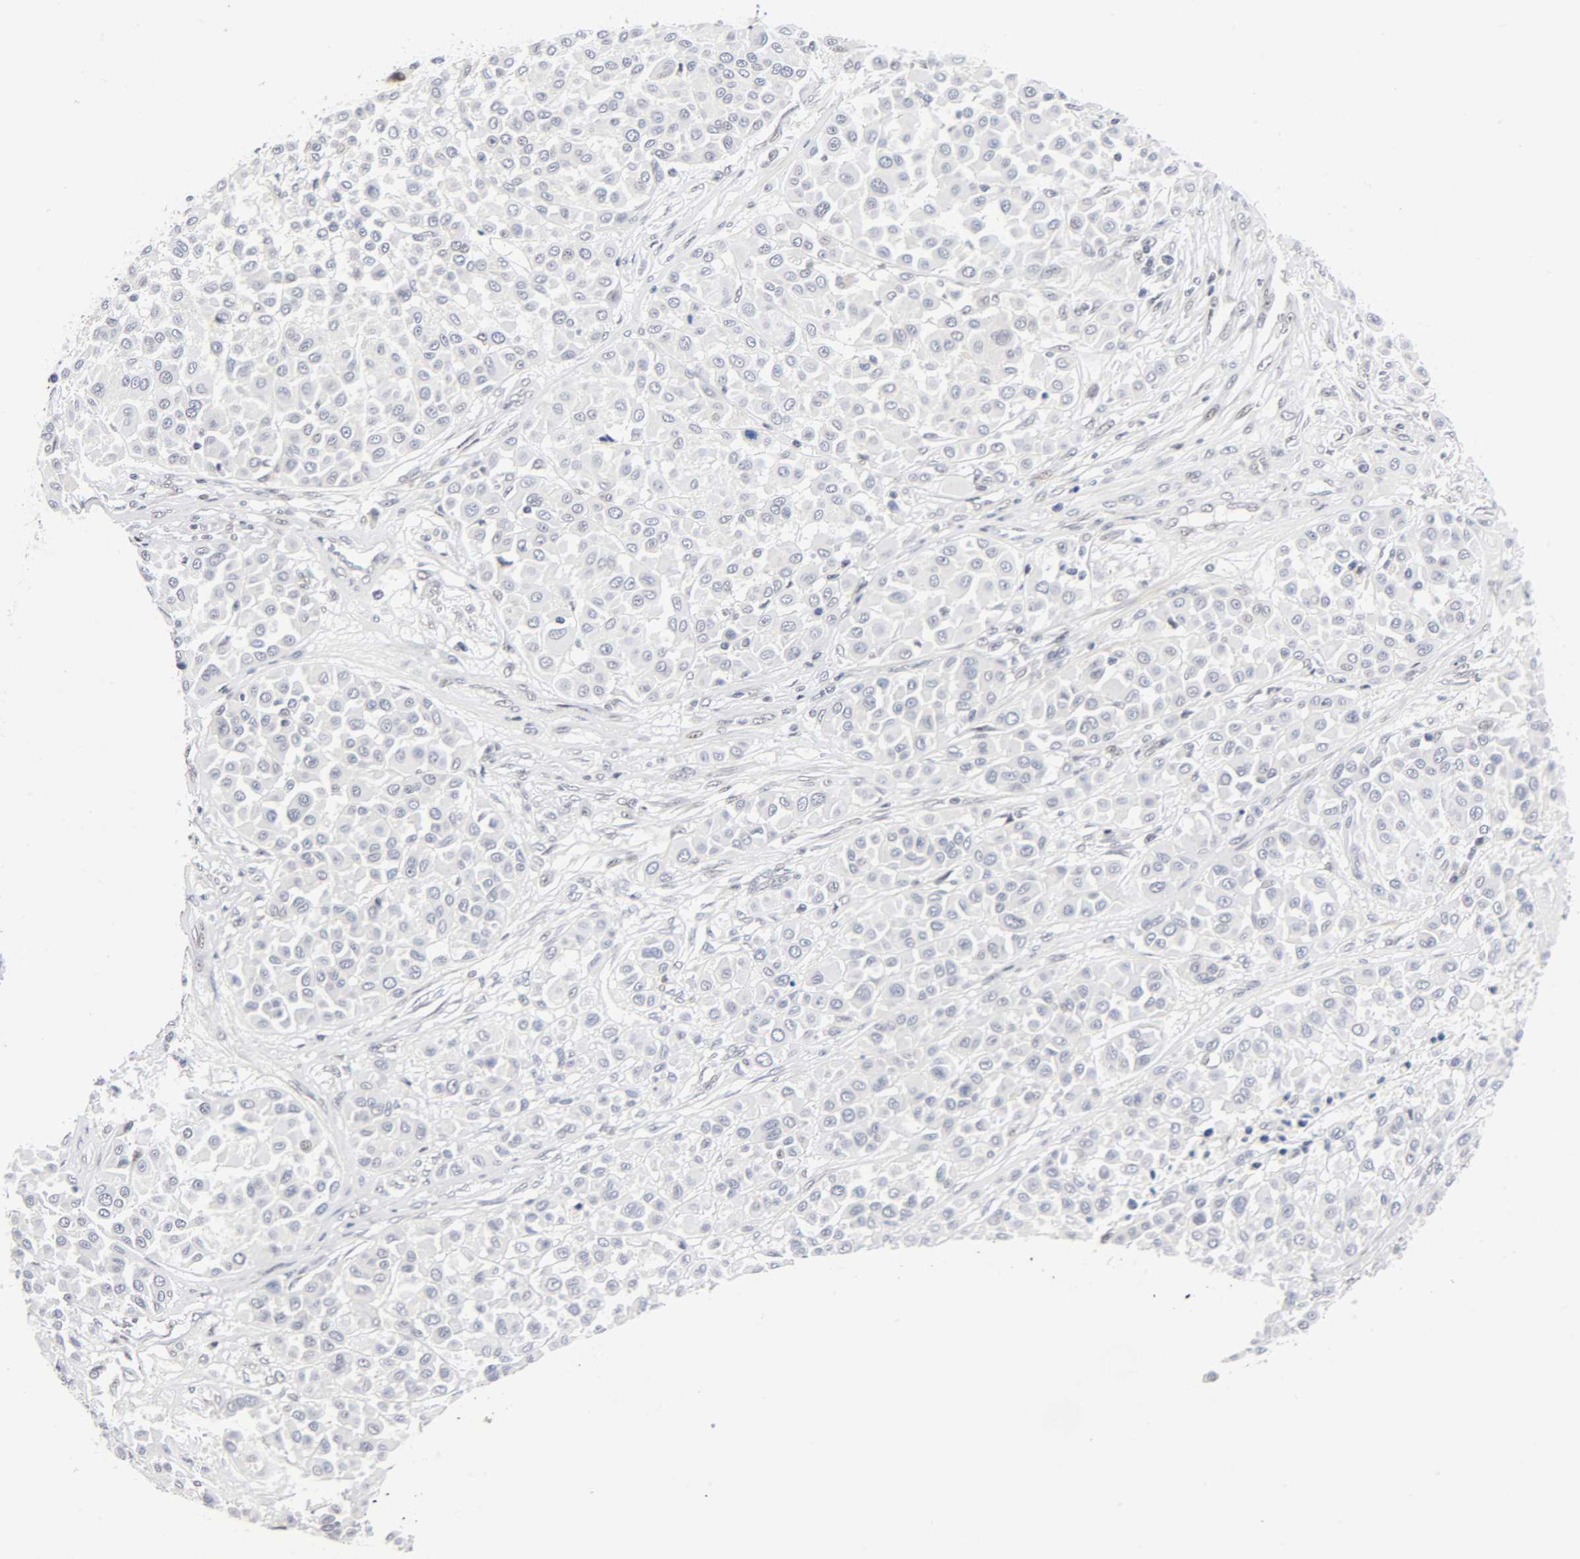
{"staining": {"intensity": "negative", "quantity": "none", "location": "none"}, "tissue": "melanoma", "cell_type": "Tumor cells", "image_type": "cancer", "snomed": [{"axis": "morphology", "description": "Malignant melanoma, Metastatic site"}, {"axis": "topography", "description": "Soft tissue"}], "caption": "This is an immunohistochemistry (IHC) photomicrograph of human melanoma. There is no staining in tumor cells.", "gene": "DIDO1", "patient": {"sex": "male", "age": 41}}